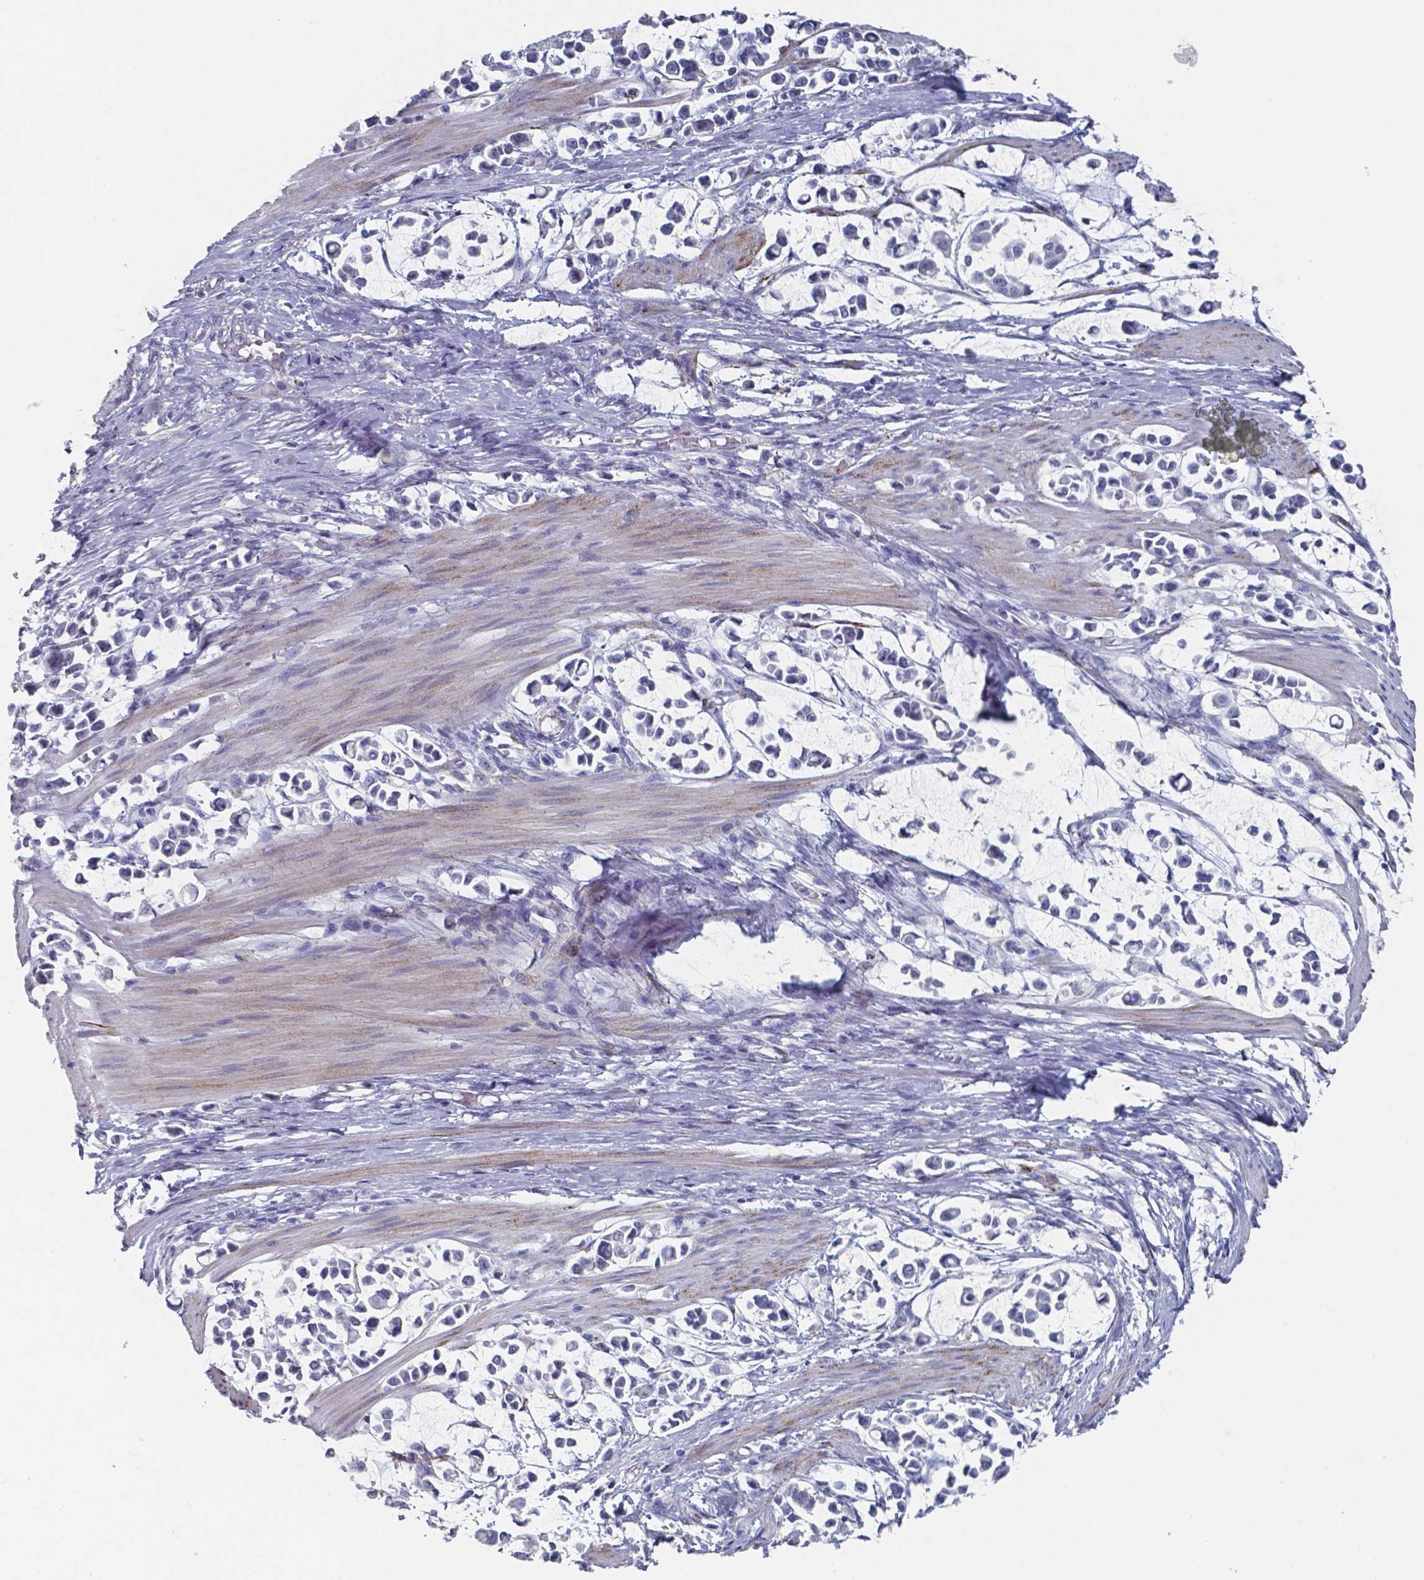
{"staining": {"intensity": "negative", "quantity": "none", "location": "none"}, "tissue": "stomach cancer", "cell_type": "Tumor cells", "image_type": "cancer", "snomed": [{"axis": "morphology", "description": "Adenocarcinoma, NOS"}, {"axis": "topography", "description": "Stomach"}], "caption": "Immunohistochemical staining of human stomach cancer demonstrates no significant staining in tumor cells. Brightfield microscopy of immunohistochemistry (IHC) stained with DAB (3,3'-diaminobenzidine) (brown) and hematoxylin (blue), captured at high magnification.", "gene": "PLA2R1", "patient": {"sex": "male", "age": 82}}